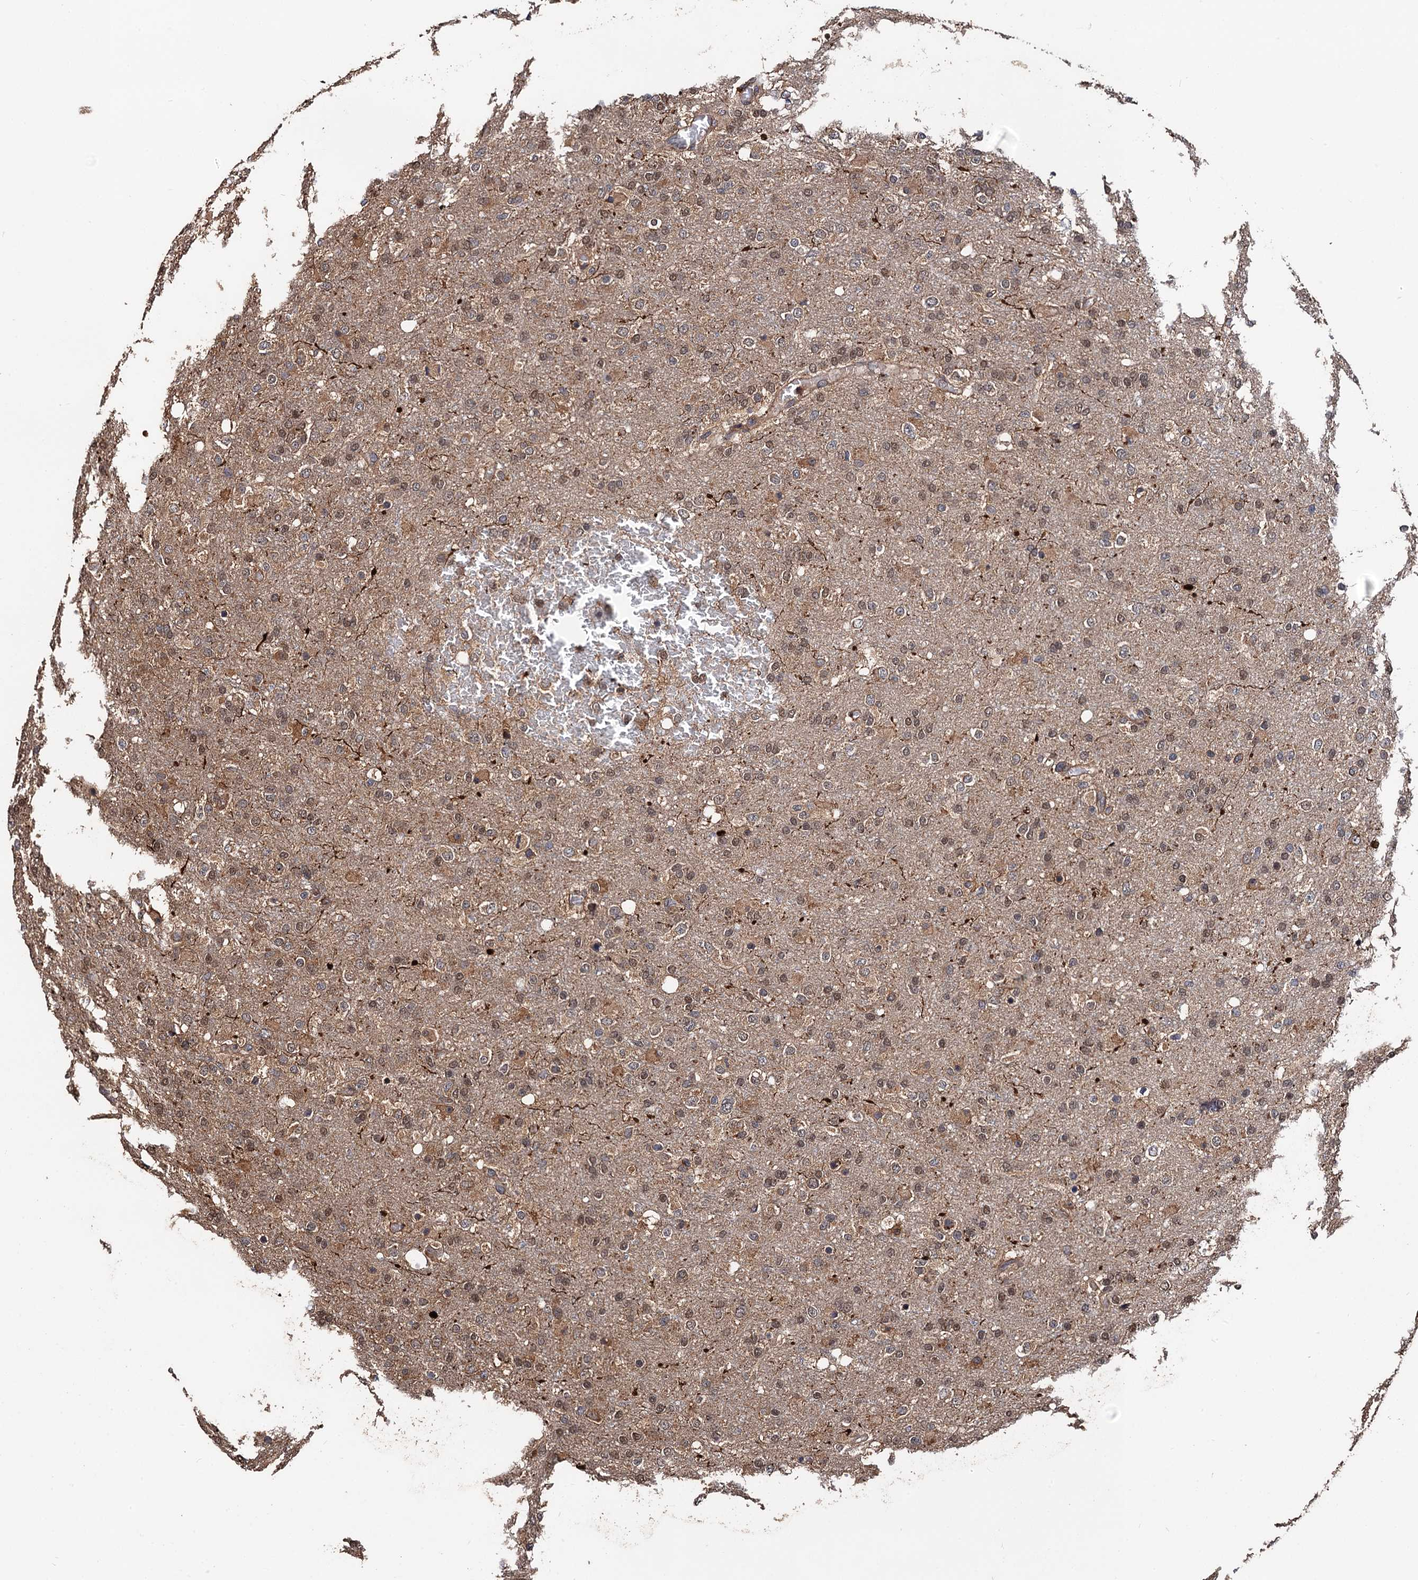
{"staining": {"intensity": "weak", "quantity": "25%-75%", "location": "cytoplasmic/membranous,nuclear"}, "tissue": "glioma", "cell_type": "Tumor cells", "image_type": "cancer", "snomed": [{"axis": "morphology", "description": "Glioma, malignant, High grade"}, {"axis": "topography", "description": "Brain"}], "caption": "Human glioma stained with a brown dye demonstrates weak cytoplasmic/membranous and nuclear positive expression in about 25%-75% of tumor cells.", "gene": "MIER2", "patient": {"sex": "female", "age": 74}}